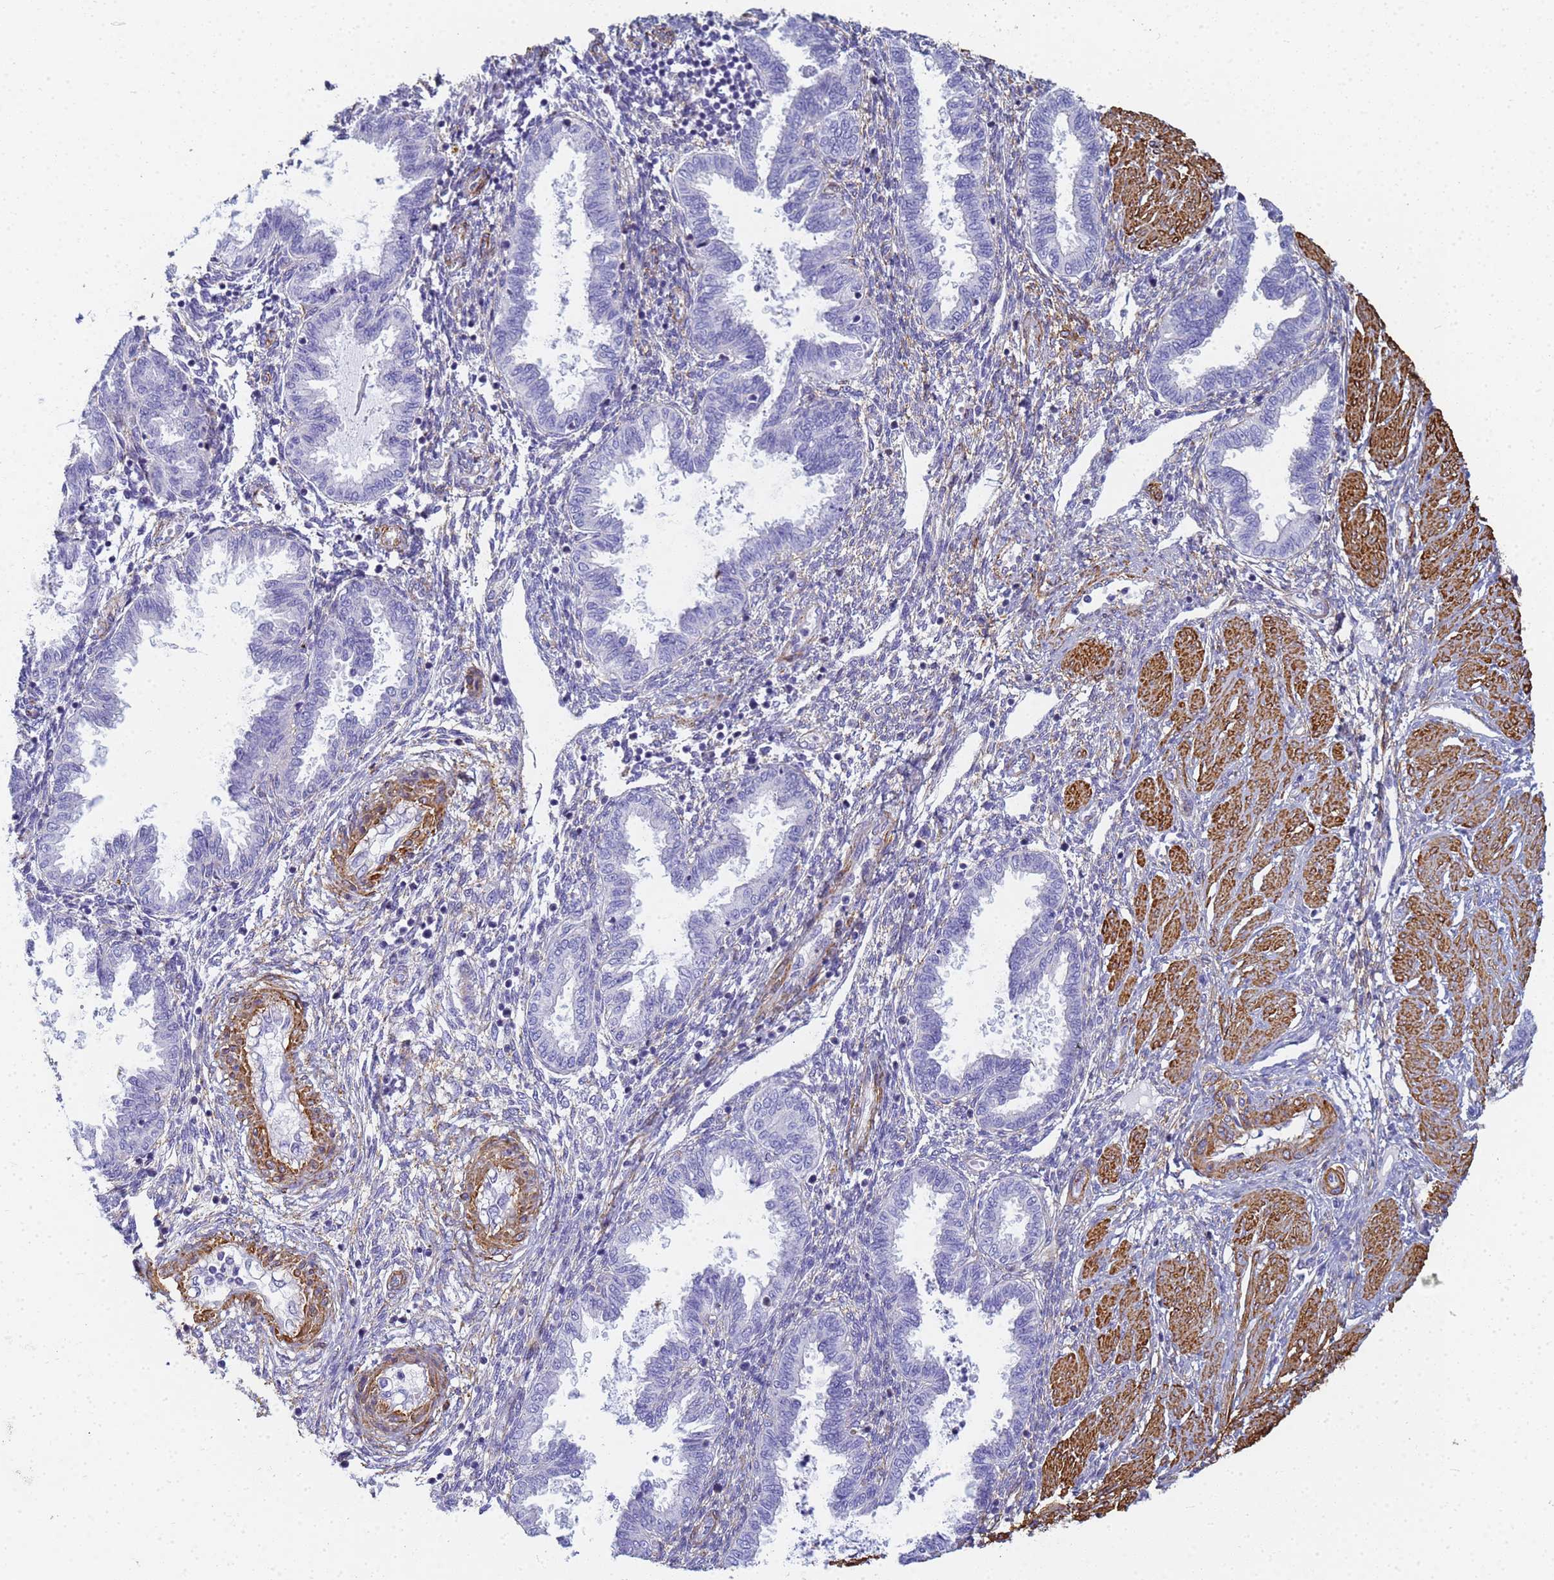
{"staining": {"intensity": "weak", "quantity": "<25%", "location": "cytoplasmic/membranous"}, "tissue": "endometrium", "cell_type": "Cells in endometrial stroma", "image_type": "normal", "snomed": [{"axis": "morphology", "description": "Normal tissue, NOS"}, {"axis": "topography", "description": "Endometrium"}], "caption": "Immunohistochemical staining of benign human endometrium displays no significant positivity in cells in endometrial stroma.", "gene": "TPM1", "patient": {"sex": "female", "age": 33}}